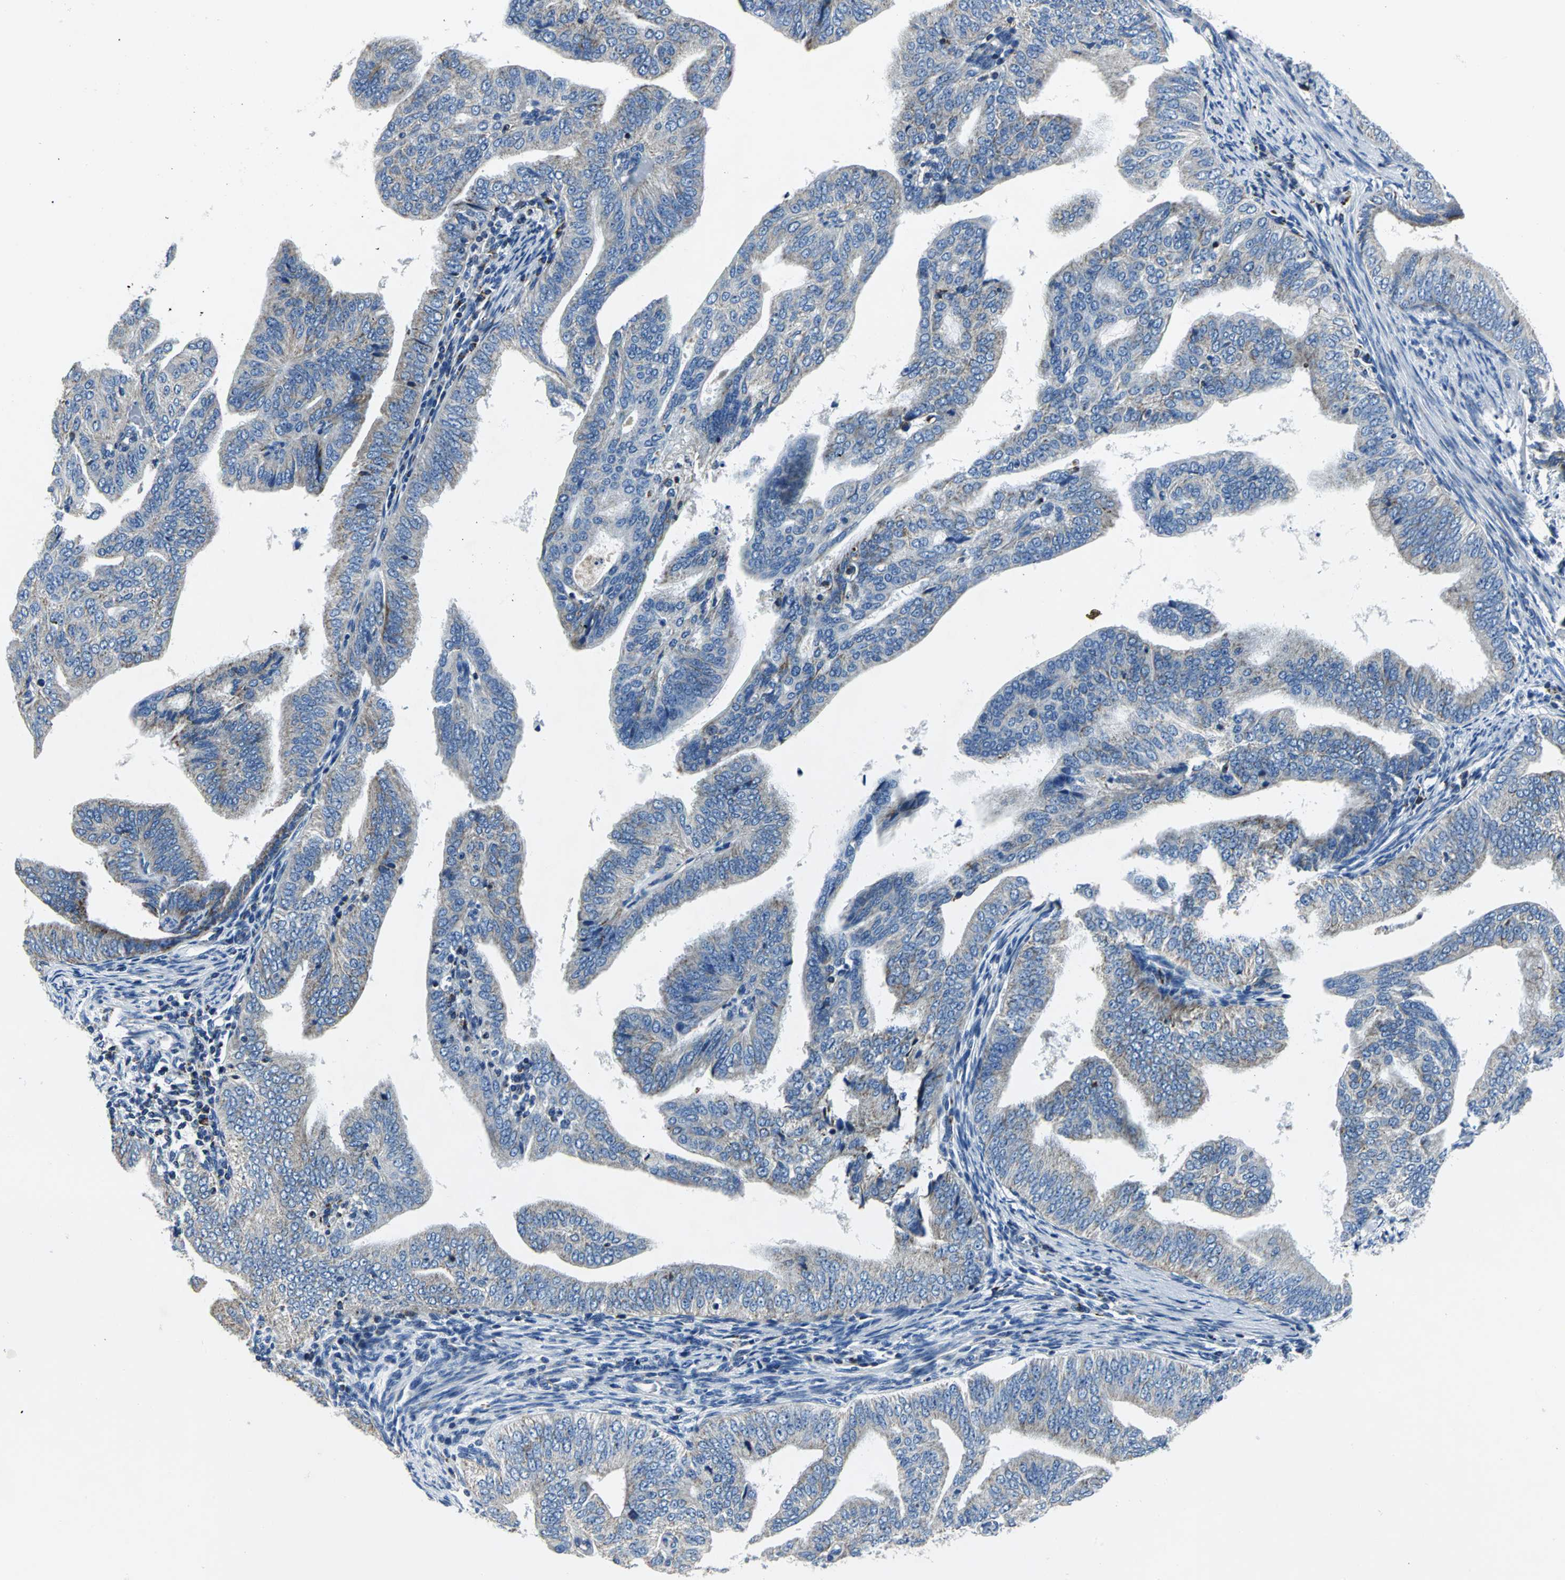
{"staining": {"intensity": "weak", "quantity": ">75%", "location": "cytoplasmic/membranous"}, "tissue": "endometrial cancer", "cell_type": "Tumor cells", "image_type": "cancer", "snomed": [{"axis": "morphology", "description": "Adenocarcinoma, NOS"}, {"axis": "topography", "description": "Endometrium"}], "caption": "A histopathology image of human endometrial cancer (adenocarcinoma) stained for a protein exhibits weak cytoplasmic/membranous brown staining in tumor cells.", "gene": "IFI6", "patient": {"sex": "female", "age": 58}}